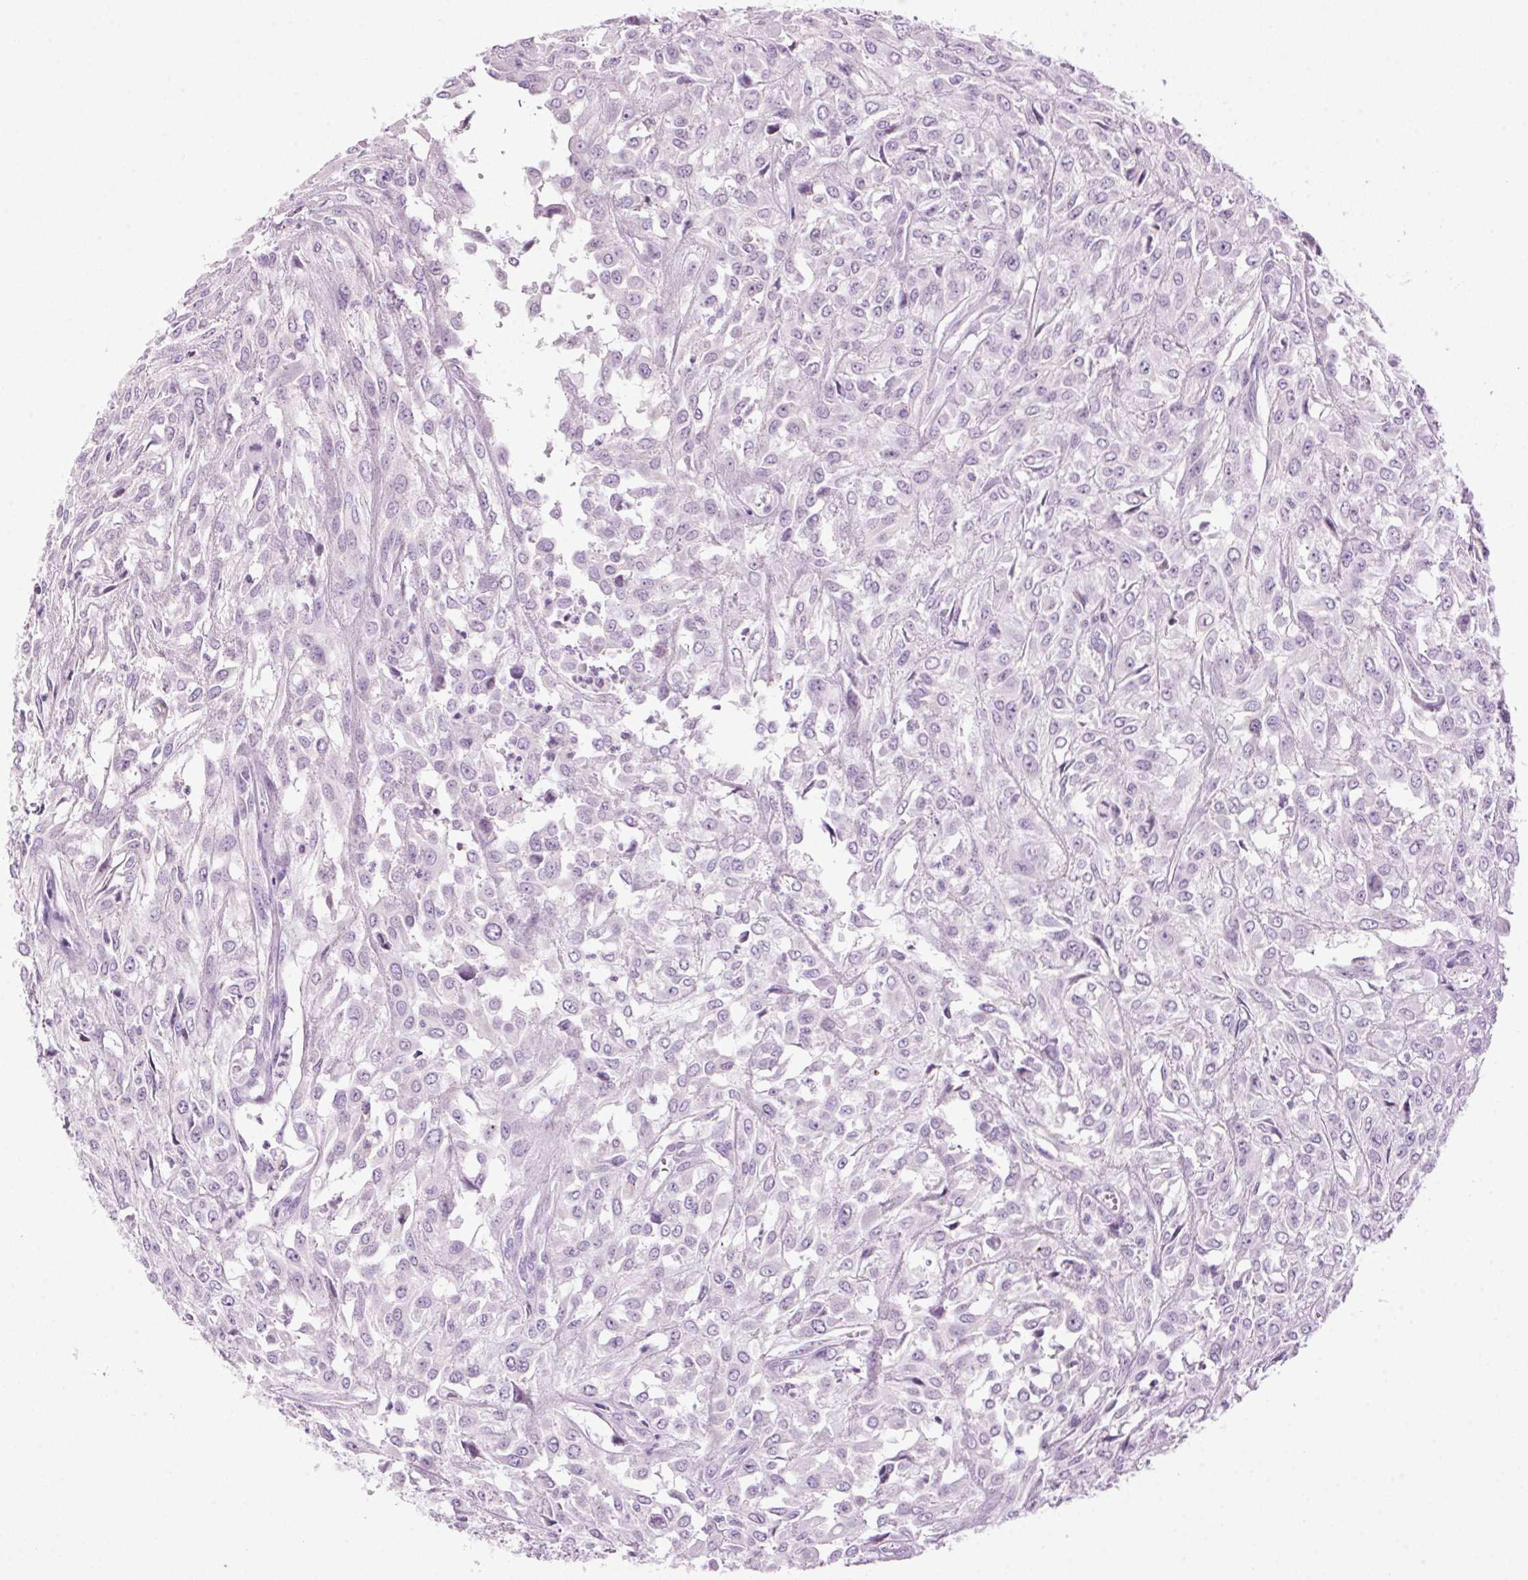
{"staining": {"intensity": "negative", "quantity": "none", "location": "none"}, "tissue": "urothelial cancer", "cell_type": "Tumor cells", "image_type": "cancer", "snomed": [{"axis": "morphology", "description": "Urothelial carcinoma, High grade"}, {"axis": "topography", "description": "Urinary bladder"}], "caption": "The photomicrograph shows no significant positivity in tumor cells of urothelial cancer. The staining is performed using DAB brown chromogen with nuclei counter-stained in using hematoxylin.", "gene": "TMEM88B", "patient": {"sex": "male", "age": 67}}